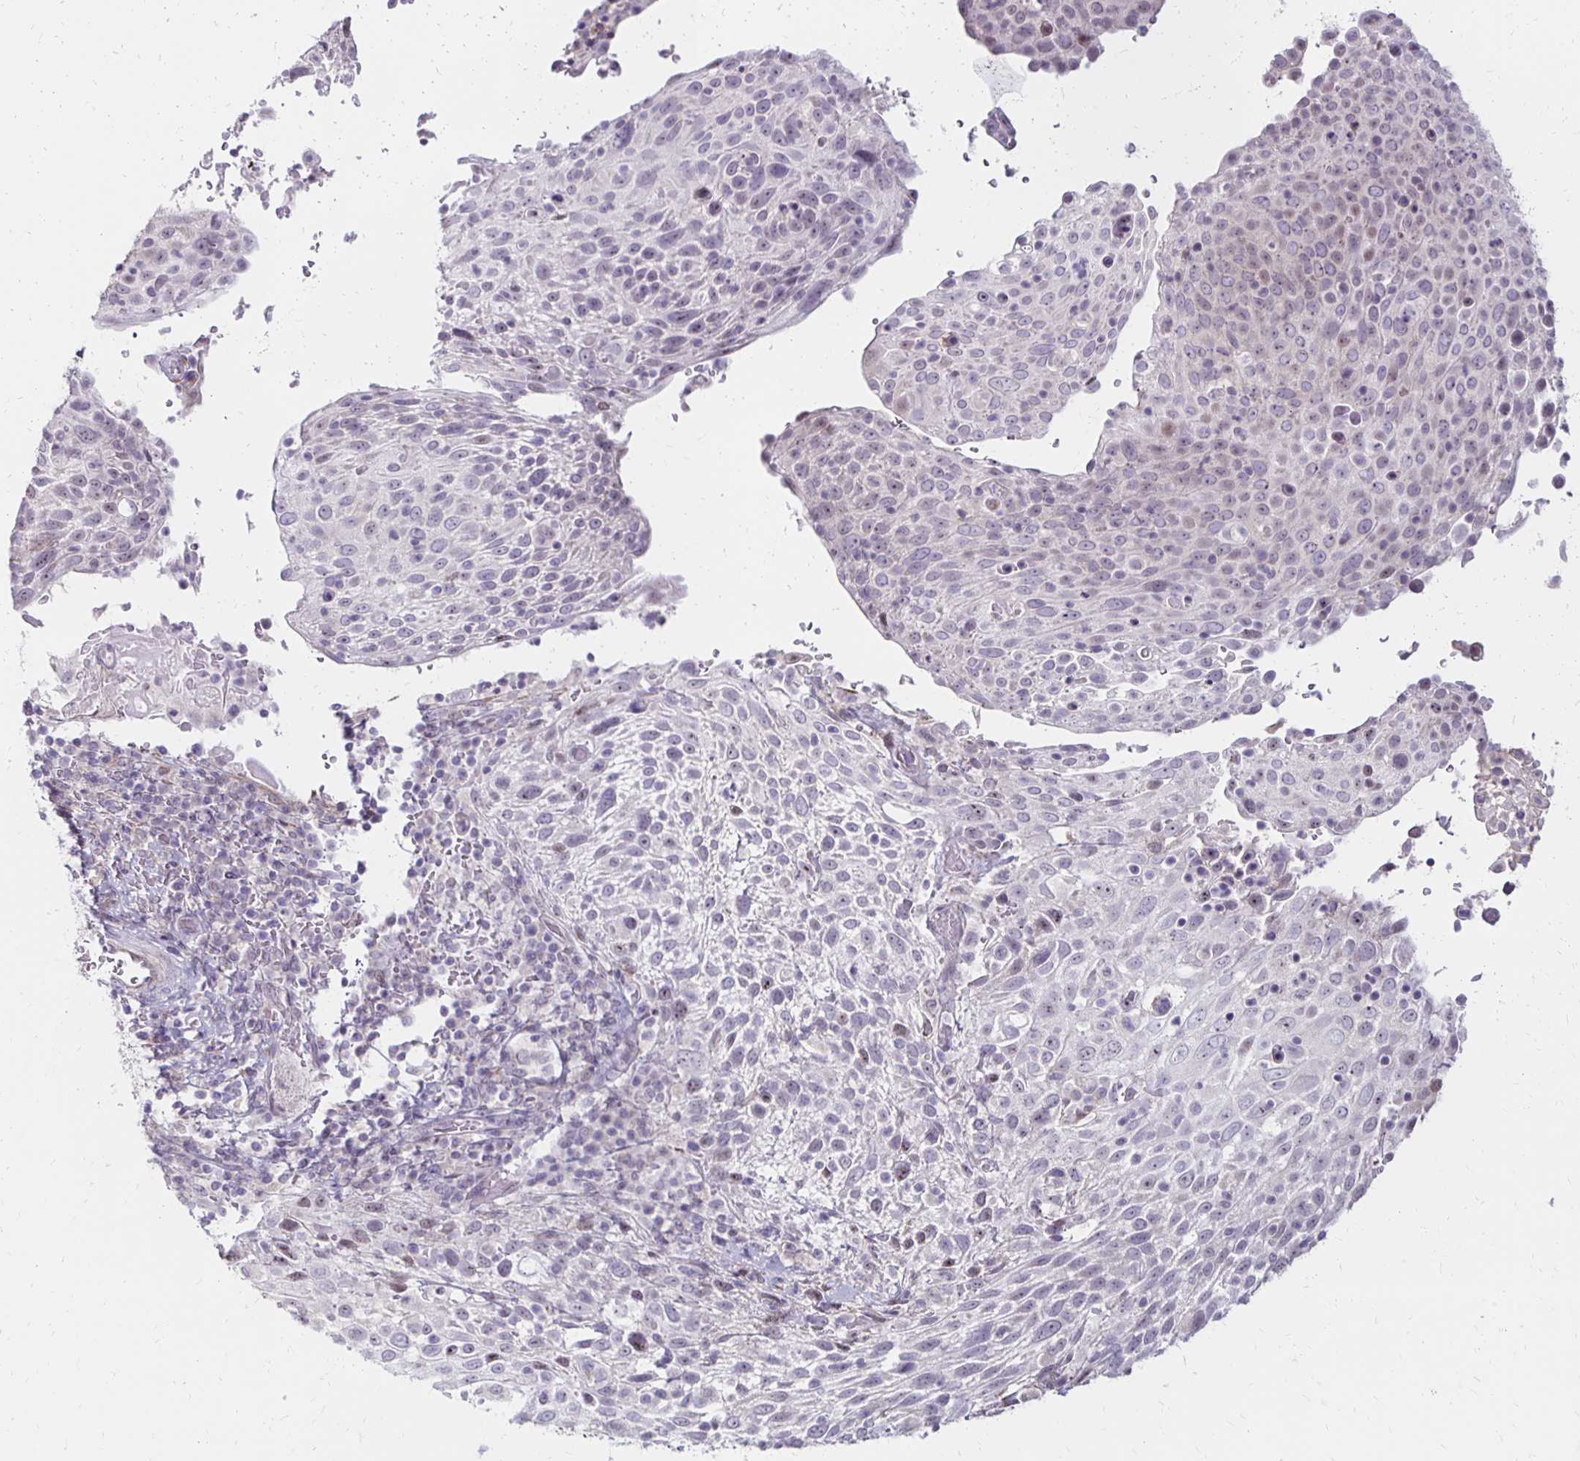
{"staining": {"intensity": "negative", "quantity": "none", "location": "none"}, "tissue": "cervical cancer", "cell_type": "Tumor cells", "image_type": "cancer", "snomed": [{"axis": "morphology", "description": "Squamous cell carcinoma, NOS"}, {"axis": "topography", "description": "Cervix"}], "caption": "Immunohistochemical staining of human cervical cancer (squamous cell carcinoma) demonstrates no significant positivity in tumor cells.", "gene": "DAGLA", "patient": {"sex": "female", "age": 61}}